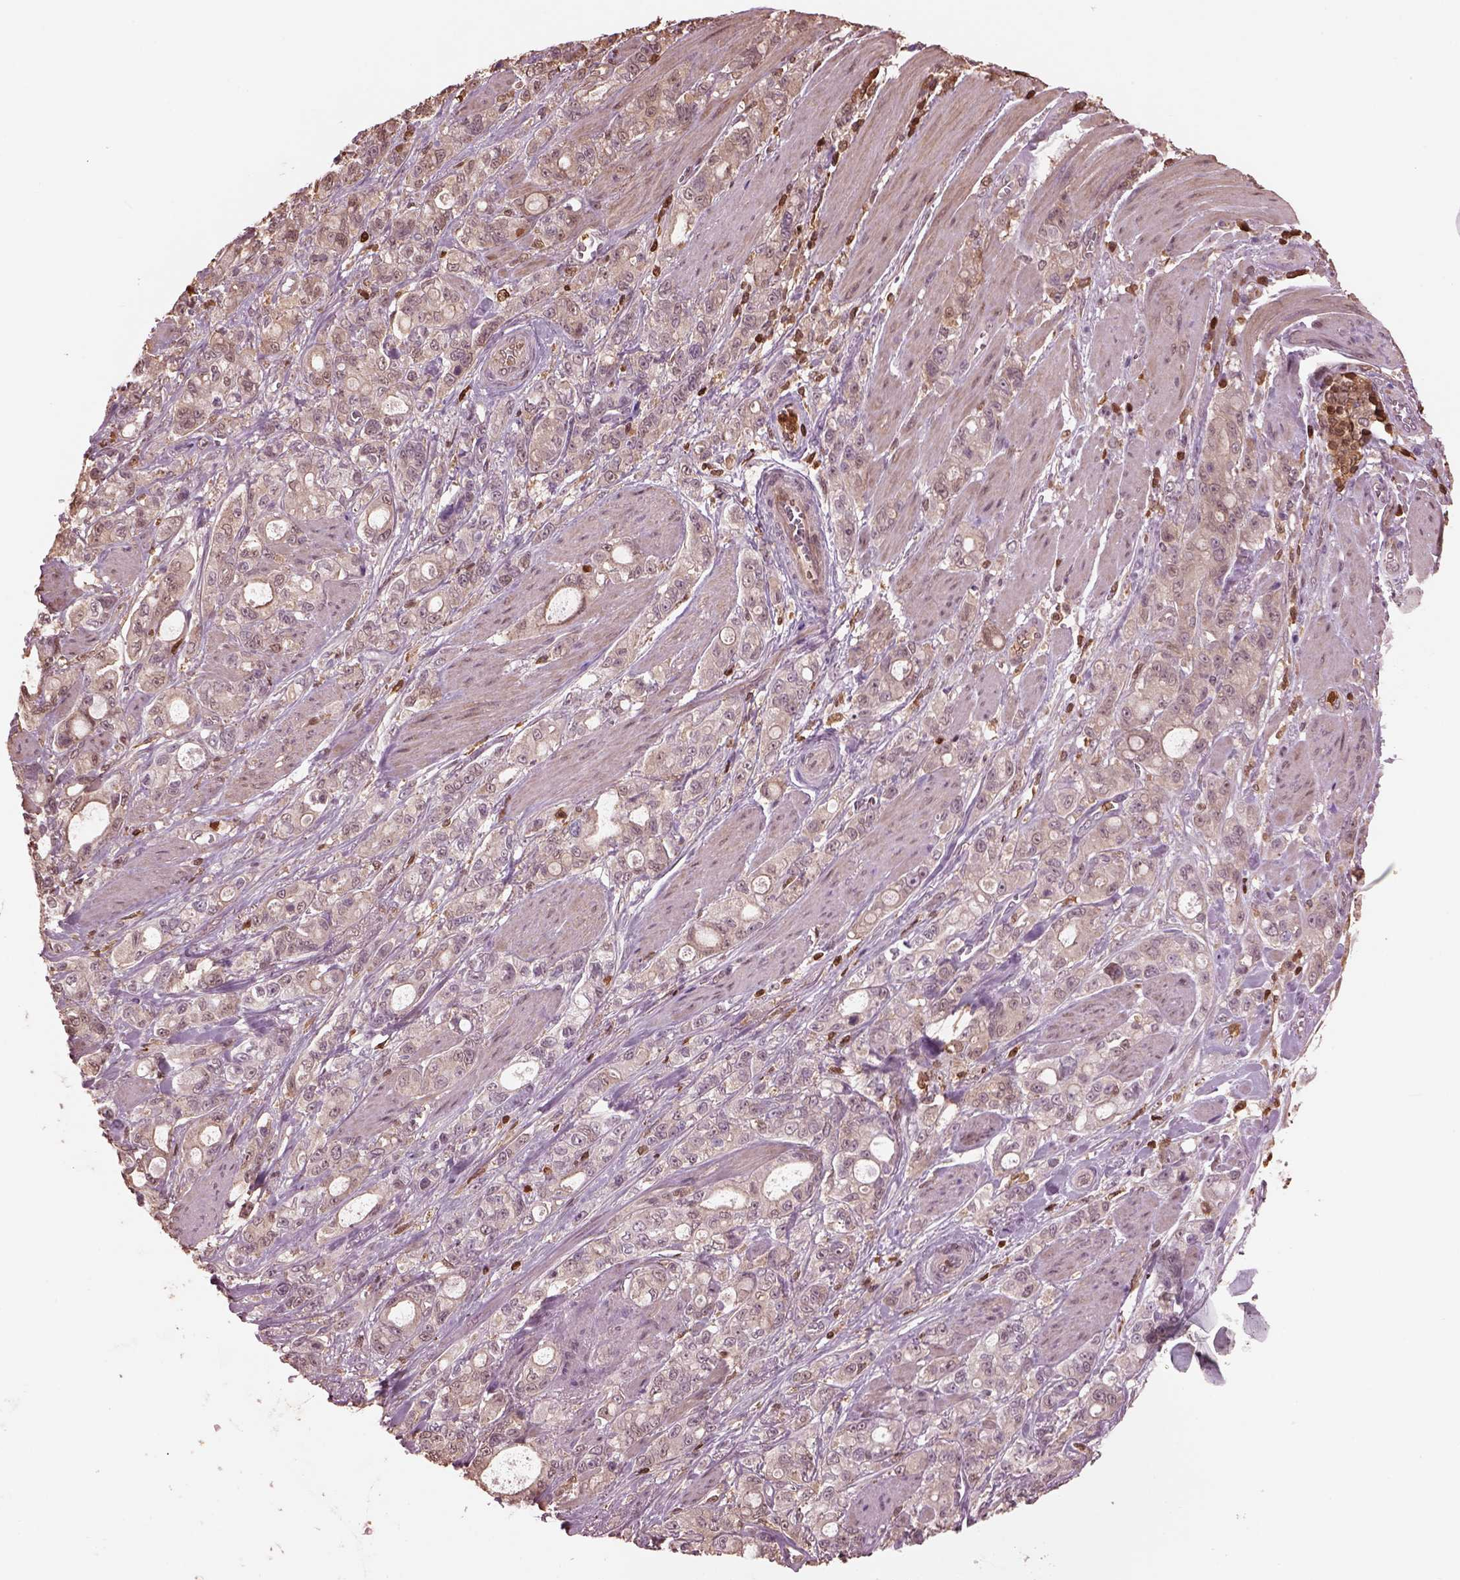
{"staining": {"intensity": "weak", "quantity": ">75%", "location": "cytoplasmic/membranous"}, "tissue": "stomach cancer", "cell_type": "Tumor cells", "image_type": "cancer", "snomed": [{"axis": "morphology", "description": "Adenocarcinoma, NOS"}, {"axis": "topography", "description": "Stomach"}], "caption": "Tumor cells display low levels of weak cytoplasmic/membranous positivity in approximately >75% of cells in adenocarcinoma (stomach).", "gene": "IL31RA", "patient": {"sex": "male", "age": 63}}